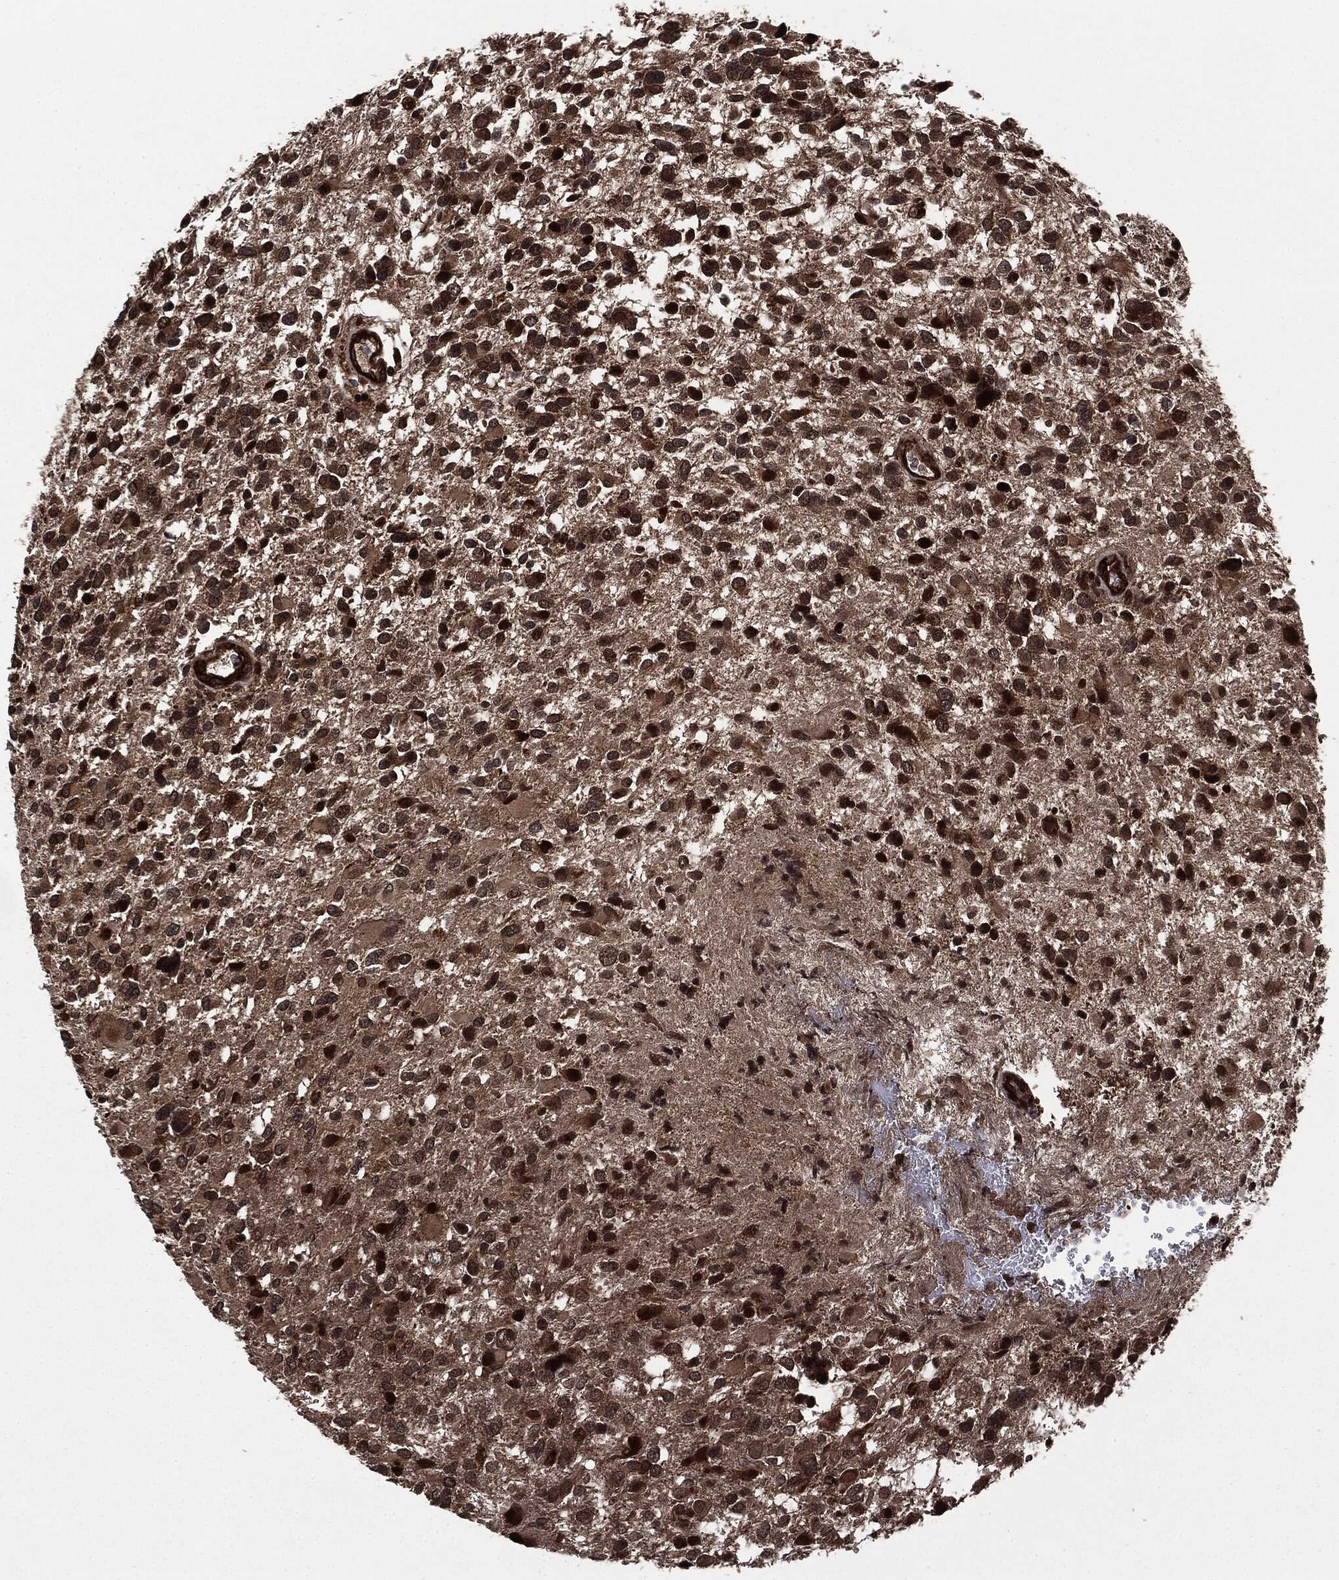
{"staining": {"intensity": "strong", "quantity": "25%-75%", "location": "cytoplasmic/membranous"}, "tissue": "glioma", "cell_type": "Tumor cells", "image_type": "cancer", "snomed": [{"axis": "morphology", "description": "Glioma, malignant, Low grade"}, {"axis": "topography", "description": "Brain"}], "caption": "DAB immunohistochemical staining of low-grade glioma (malignant) exhibits strong cytoplasmic/membranous protein expression in about 25%-75% of tumor cells.", "gene": "CARD6", "patient": {"sex": "female", "age": 32}}